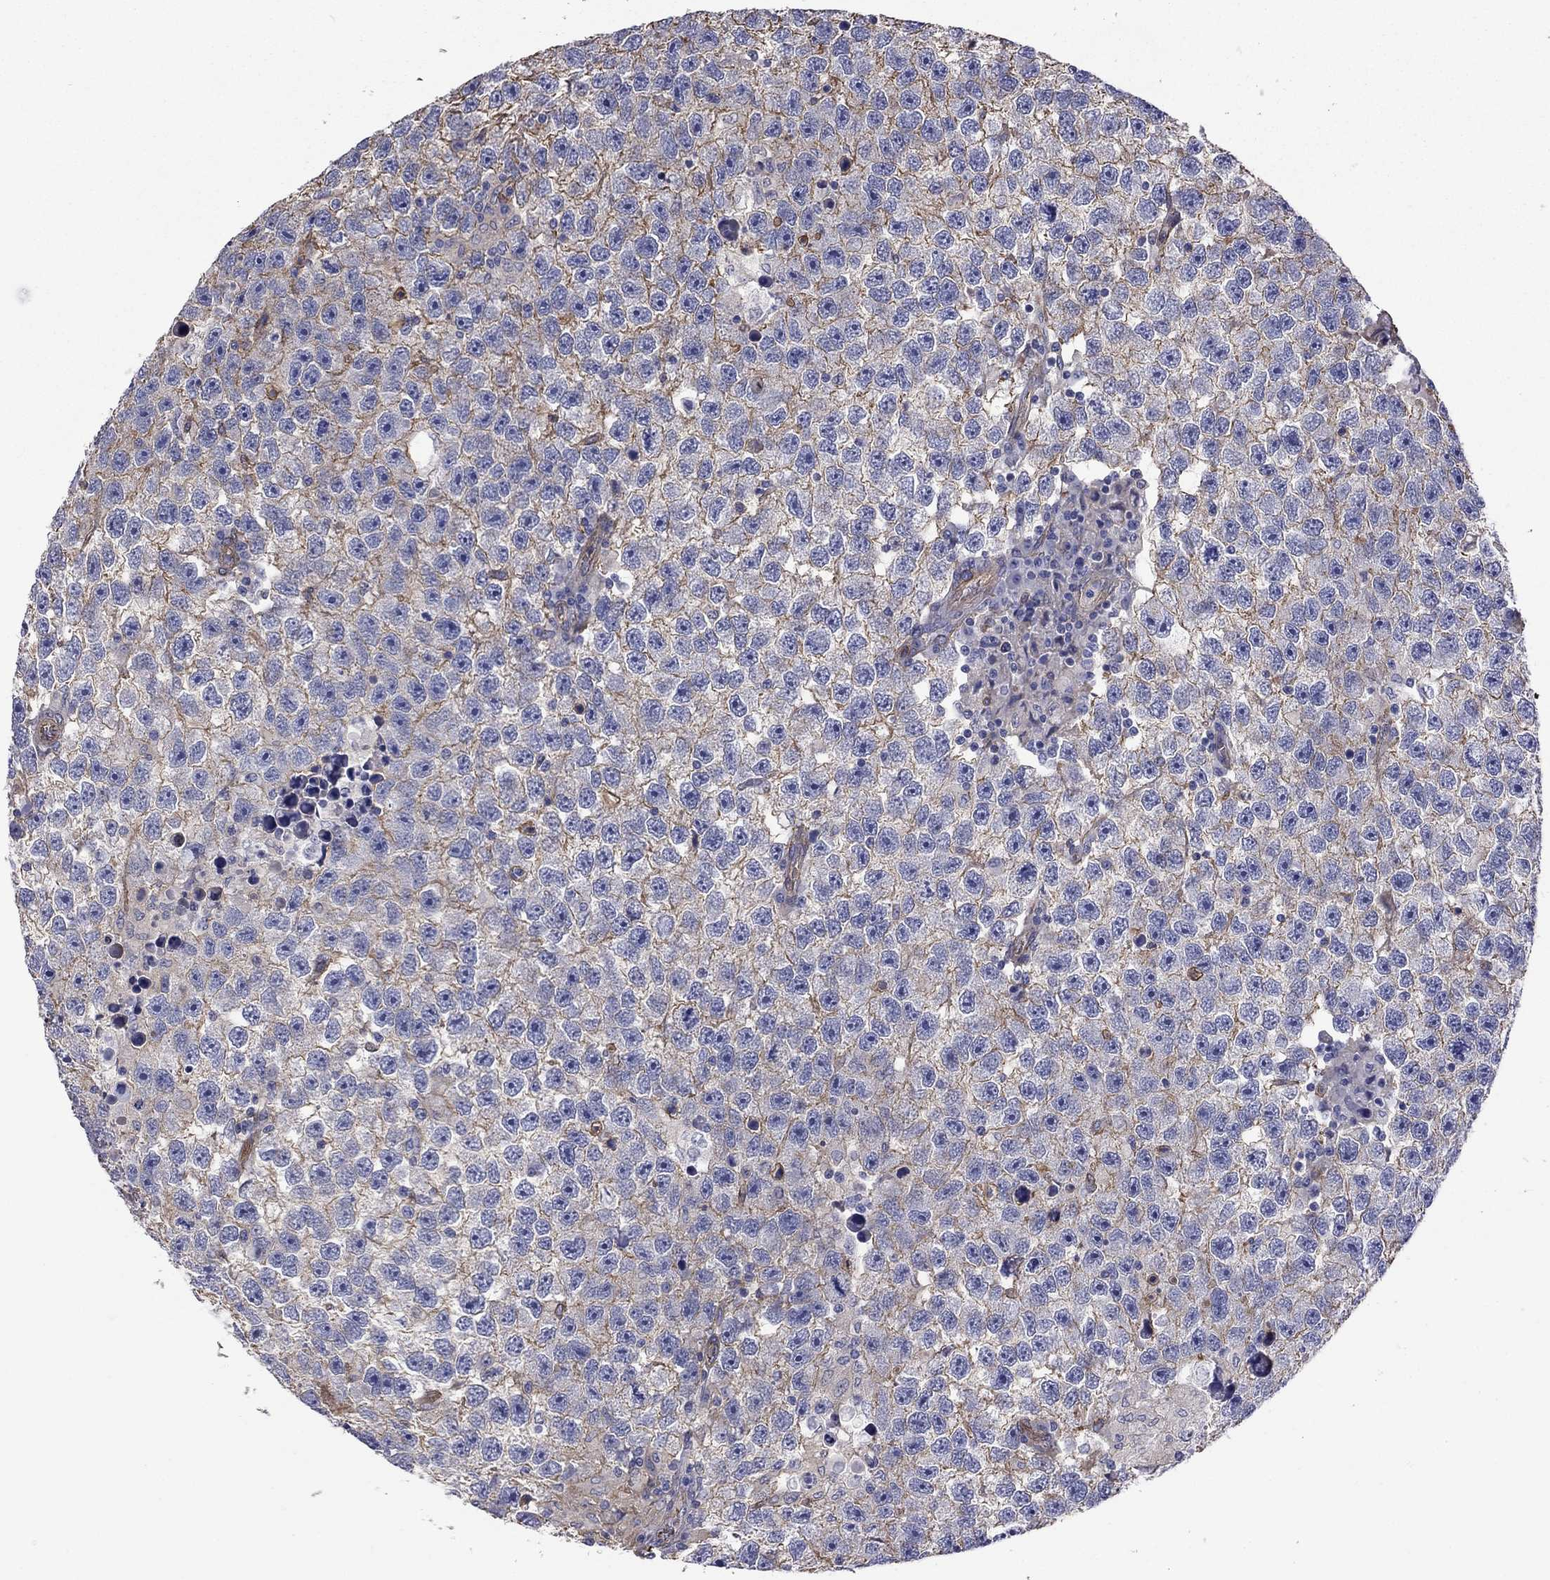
{"staining": {"intensity": "moderate", "quantity": "<25%", "location": "cytoplasmic/membranous"}, "tissue": "testis cancer", "cell_type": "Tumor cells", "image_type": "cancer", "snomed": [{"axis": "morphology", "description": "Seminoma, NOS"}, {"axis": "topography", "description": "Testis"}], "caption": "This is a photomicrograph of immunohistochemistry (IHC) staining of seminoma (testis), which shows moderate staining in the cytoplasmic/membranous of tumor cells.", "gene": "TCHH", "patient": {"sex": "male", "age": 26}}